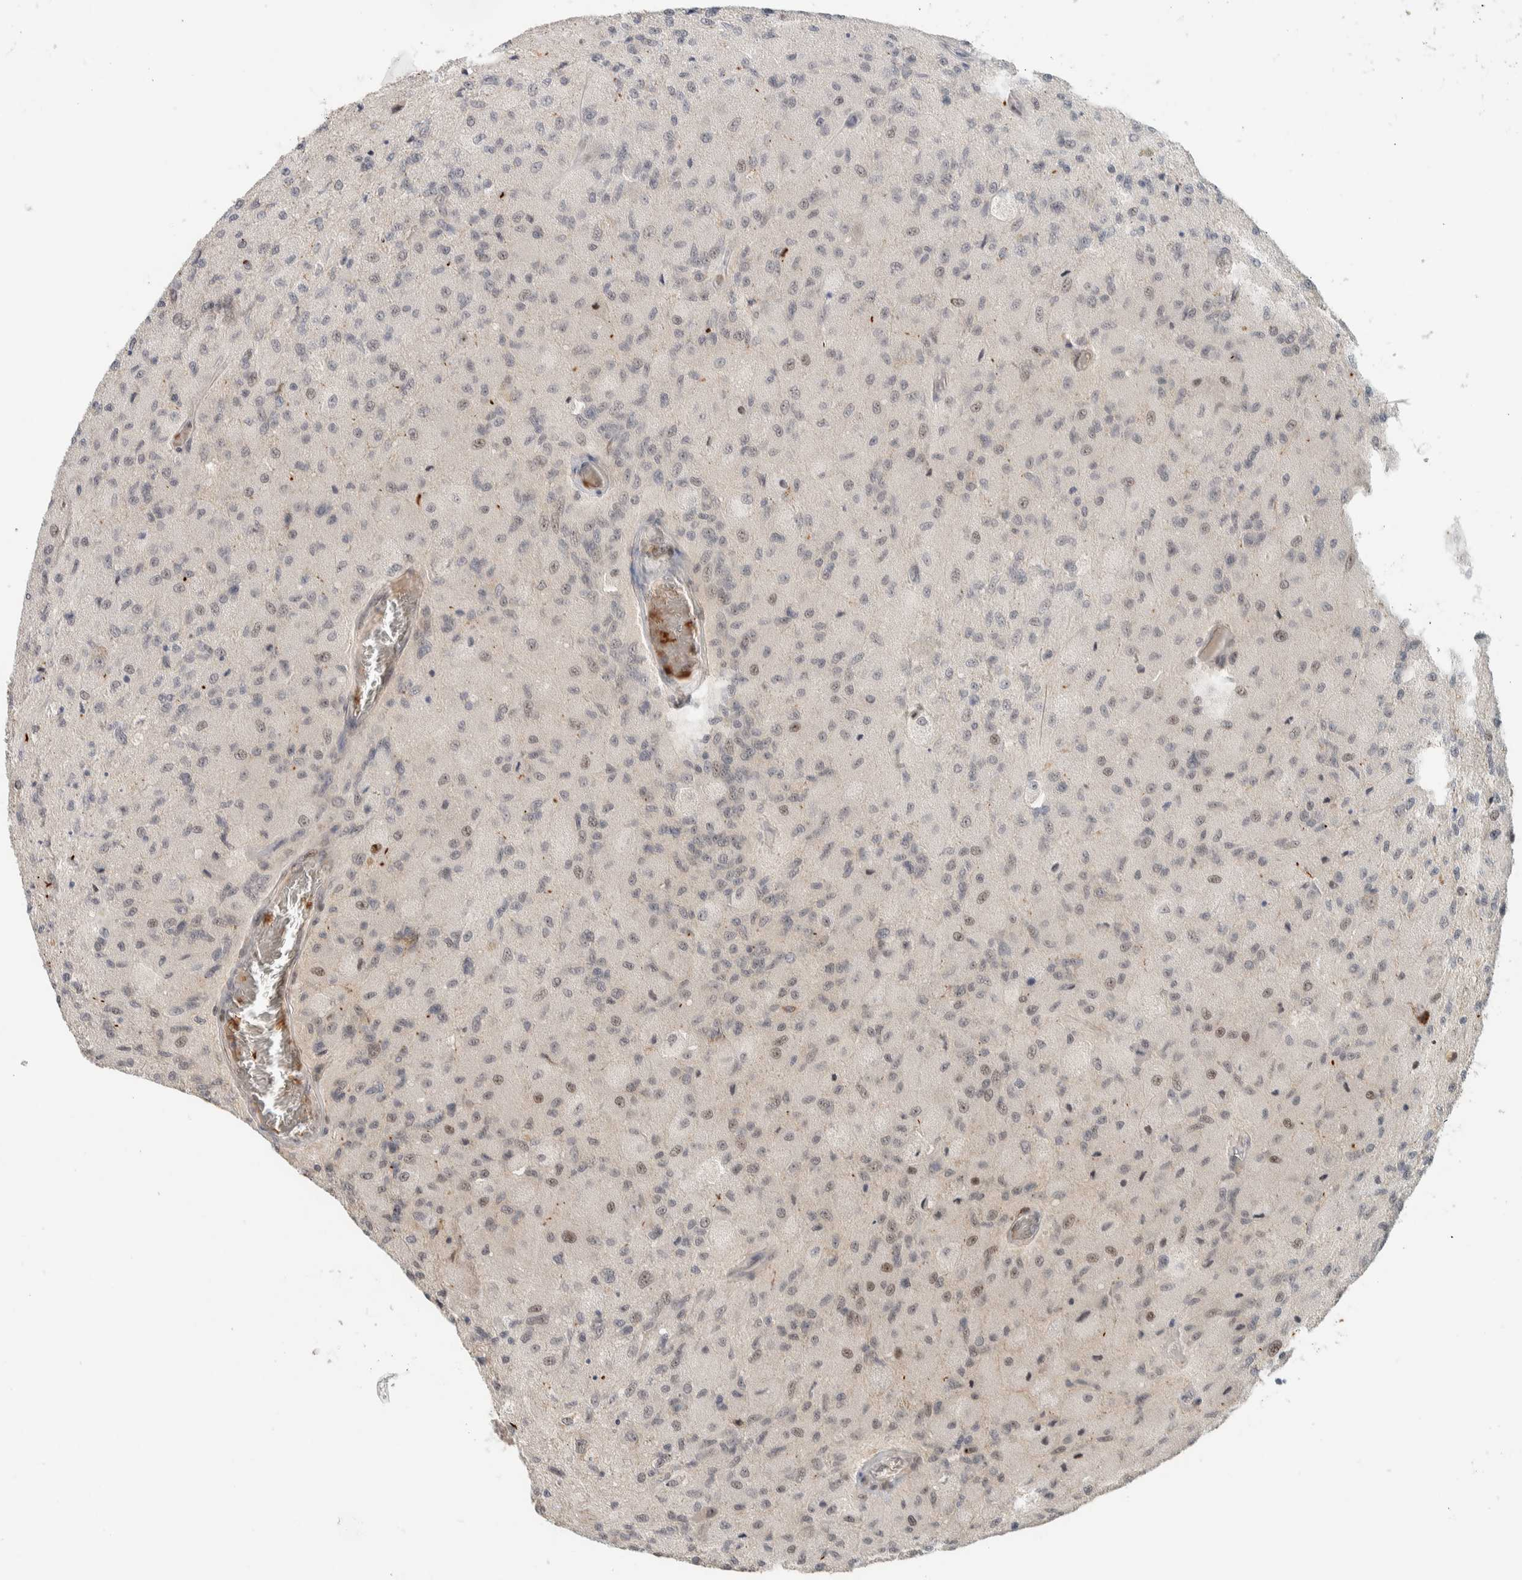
{"staining": {"intensity": "moderate", "quantity": "<25%", "location": "nuclear"}, "tissue": "glioma", "cell_type": "Tumor cells", "image_type": "cancer", "snomed": [{"axis": "morphology", "description": "Normal tissue, NOS"}, {"axis": "morphology", "description": "Glioma, malignant, High grade"}, {"axis": "topography", "description": "Cerebral cortex"}], "caption": "The image demonstrates a brown stain indicating the presence of a protein in the nuclear of tumor cells in glioma. The staining is performed using DAB brown chromogen to label protein expression. The nuclei are counter-stained blue using hematoxylin.", "gene": "ZBTB2", "patient": {"sex": "male", "age": 77}}